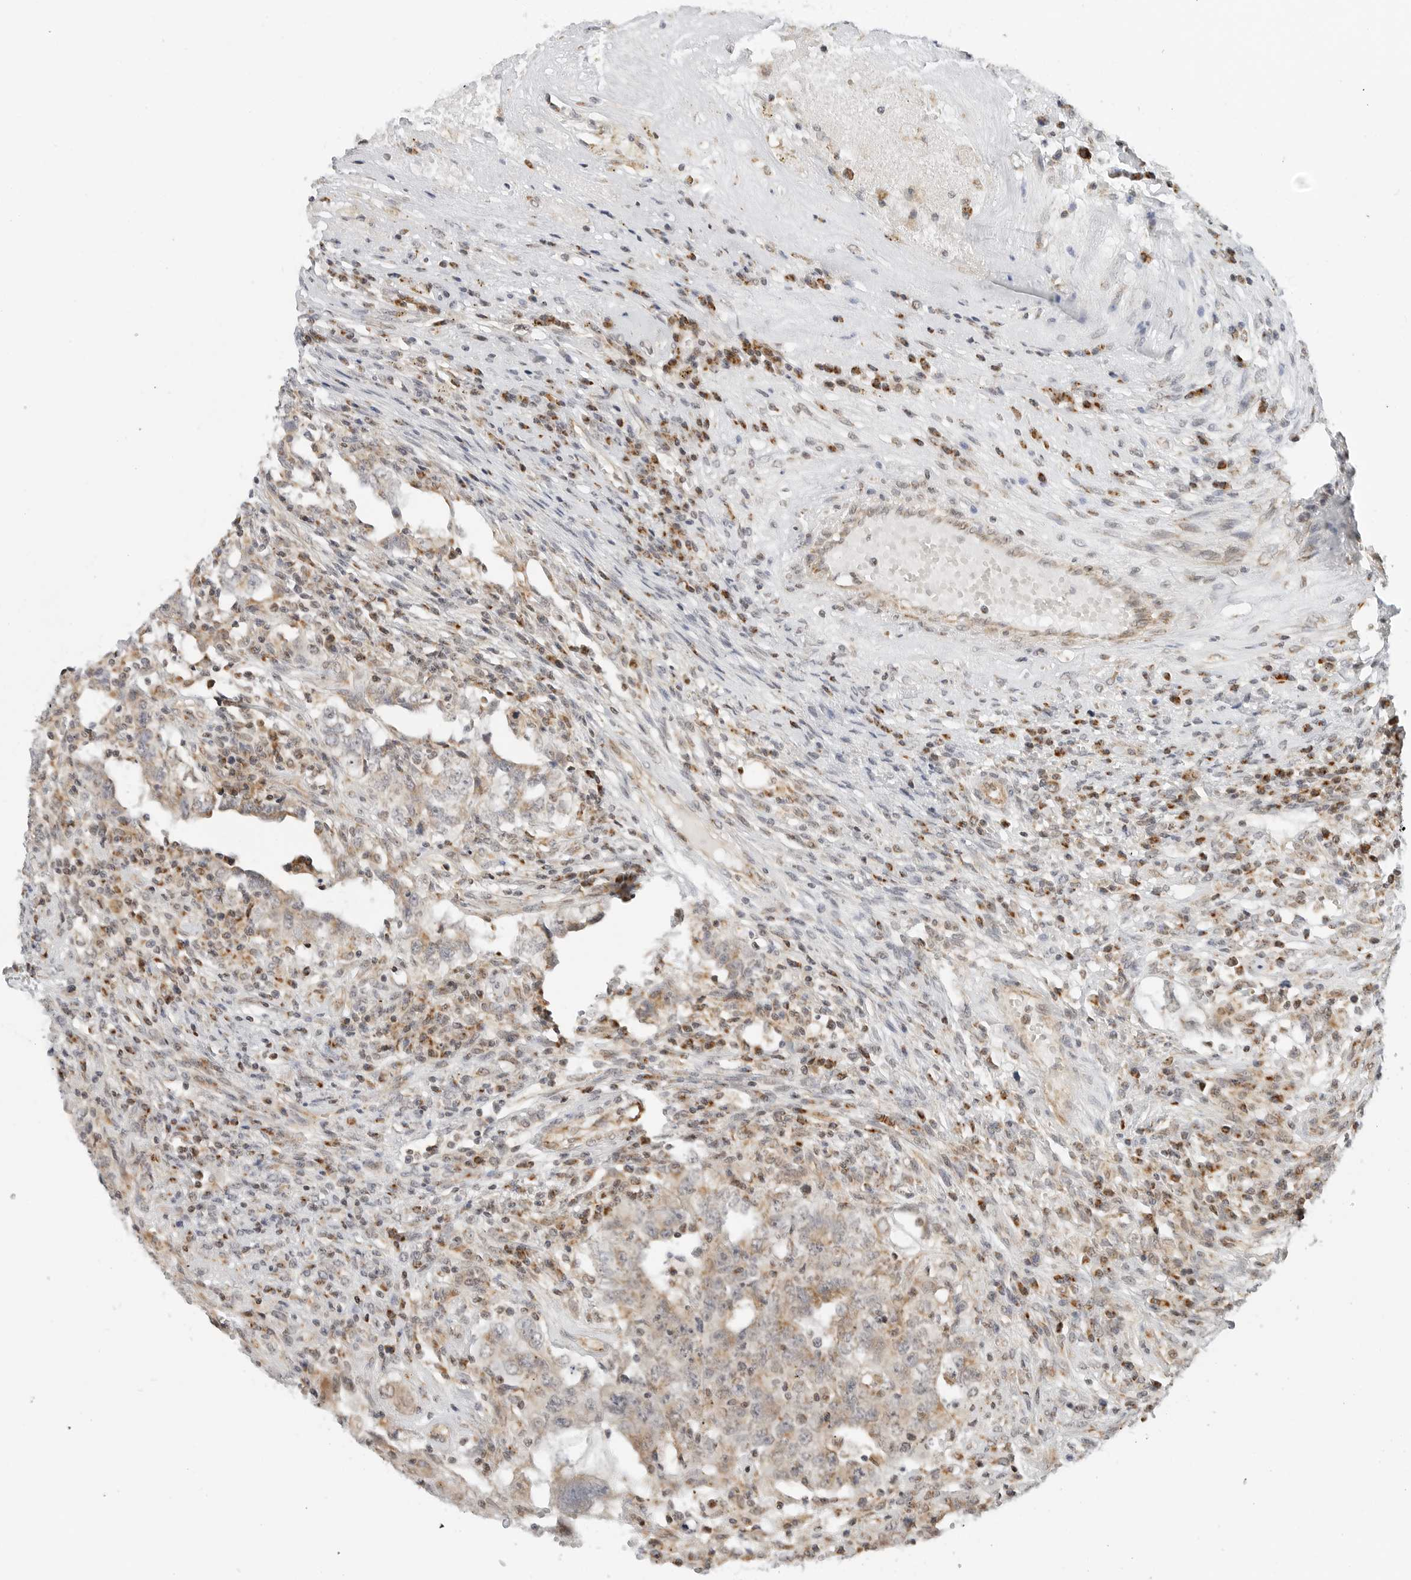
{"staining": {"intensity": "weak", "quantity": ">75%", "location": "cytoplasmic/membranous"}, "tissue": "testis cancer", "cell_type": "Tumor cells", "image_type": "cancer", "snomed": [{"axis": "morphology", "description": "Carcinoma, Embryonal, NOS"}, {"axis": "topography", "description": "Testis"}], "caption": "Immunohistochemical staining of testis cancer (embryonal carcinoma) displays low levels of weak cytoplasmic/membranous staining in about >75% of tumor cells.", "gene": "POLR3GL", "patient": {"sex": "male", "age": 26}}